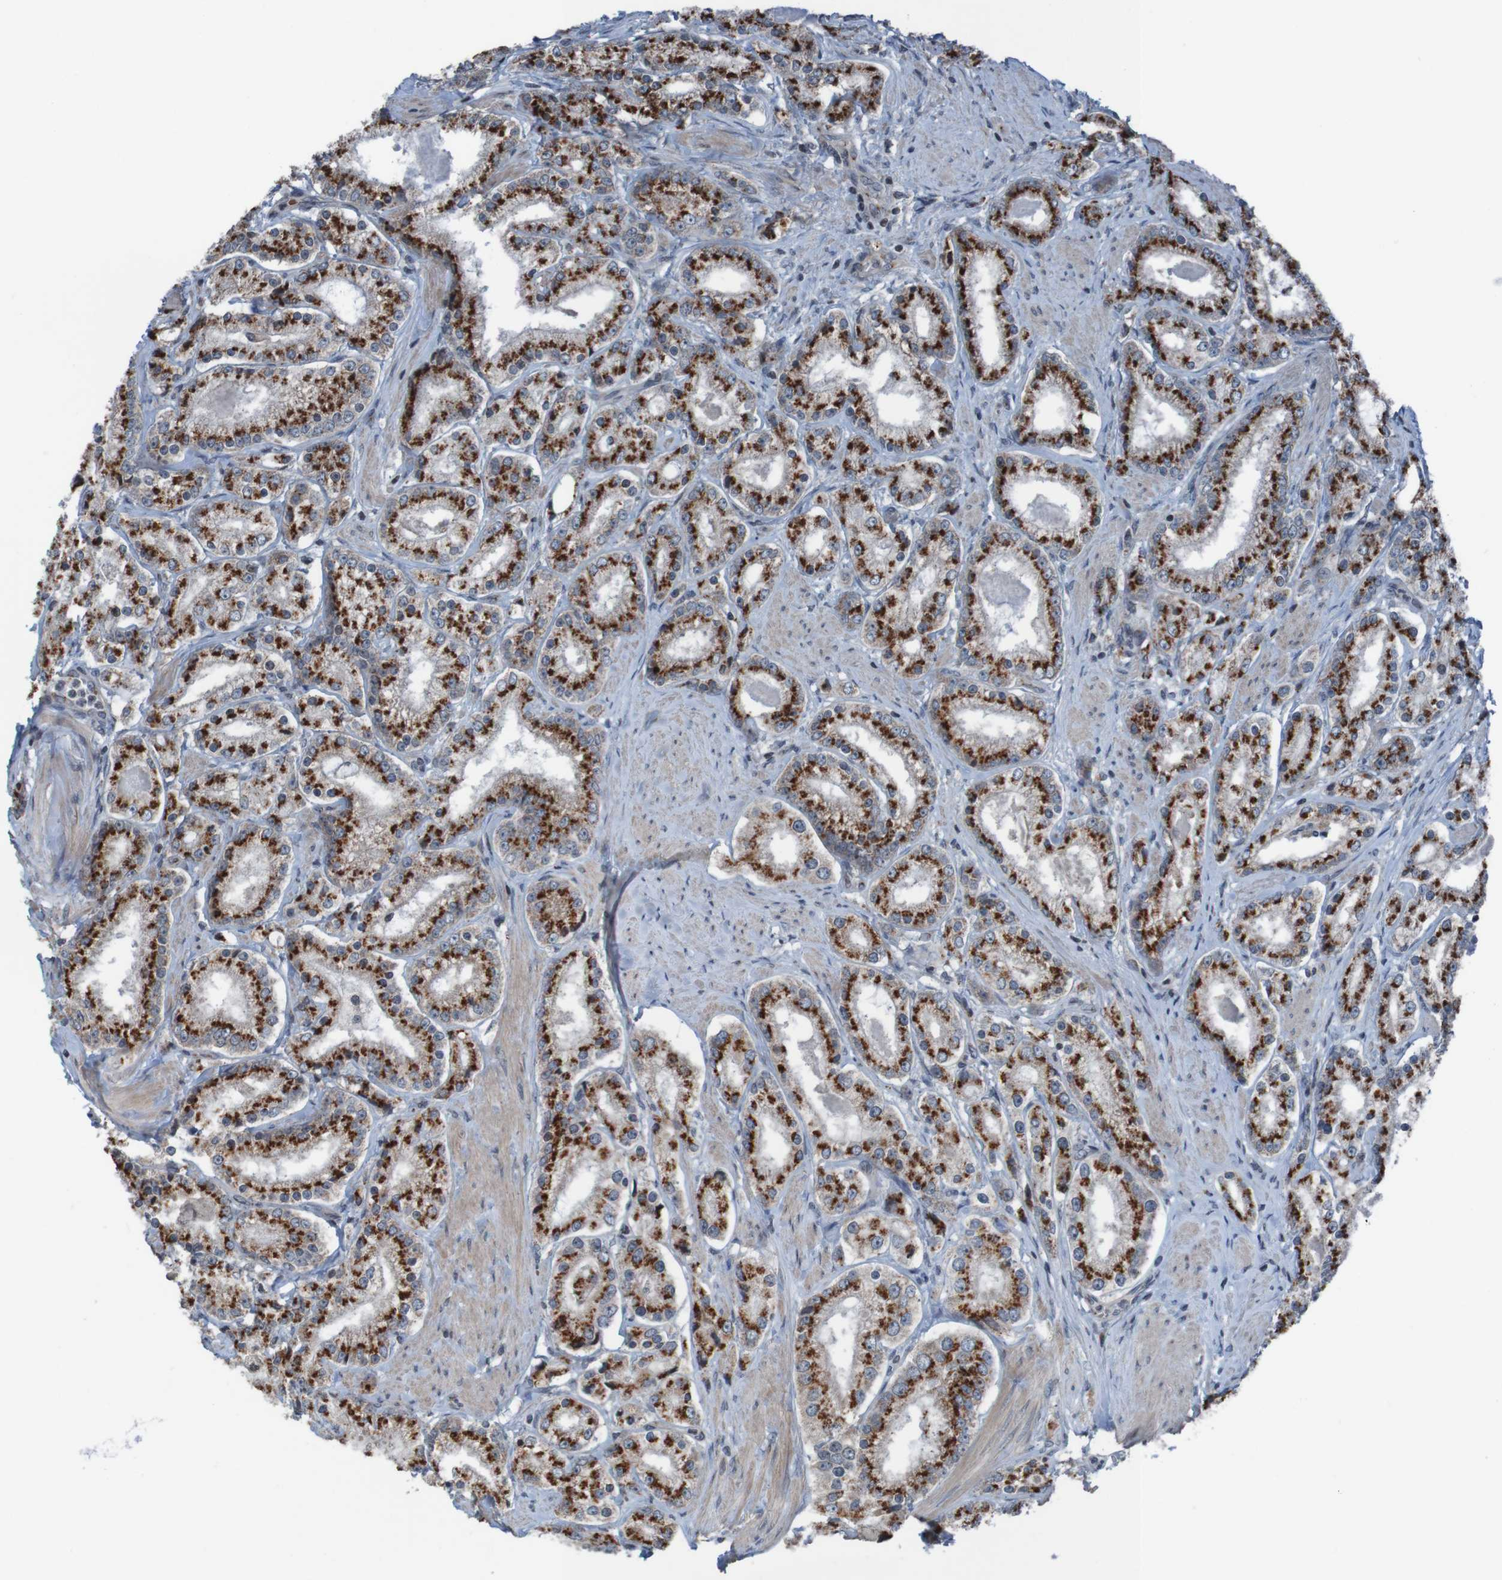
{"staining": {"intensity": "strong", "quantity": ">75%", "location": "cytoplasmic/membranous"}, "tissue": "prostate cancer", "cell_type": "Tumor cells", "image_type": "cancer", "snomed": [{"axis": "morphology", "description": "Adenocarcinoma, Low grade"}, {"axis": "topography", "description": "Prostate"}], "caption": "Protein expression analysis of human prostate cancer (adenocarcinoma (low-grade)) reveals strong cytoplasmic/membranous expression in about >75% of tumor cells.", "gene": "UNG", "patient": {"sex": "male", "age": 63}}